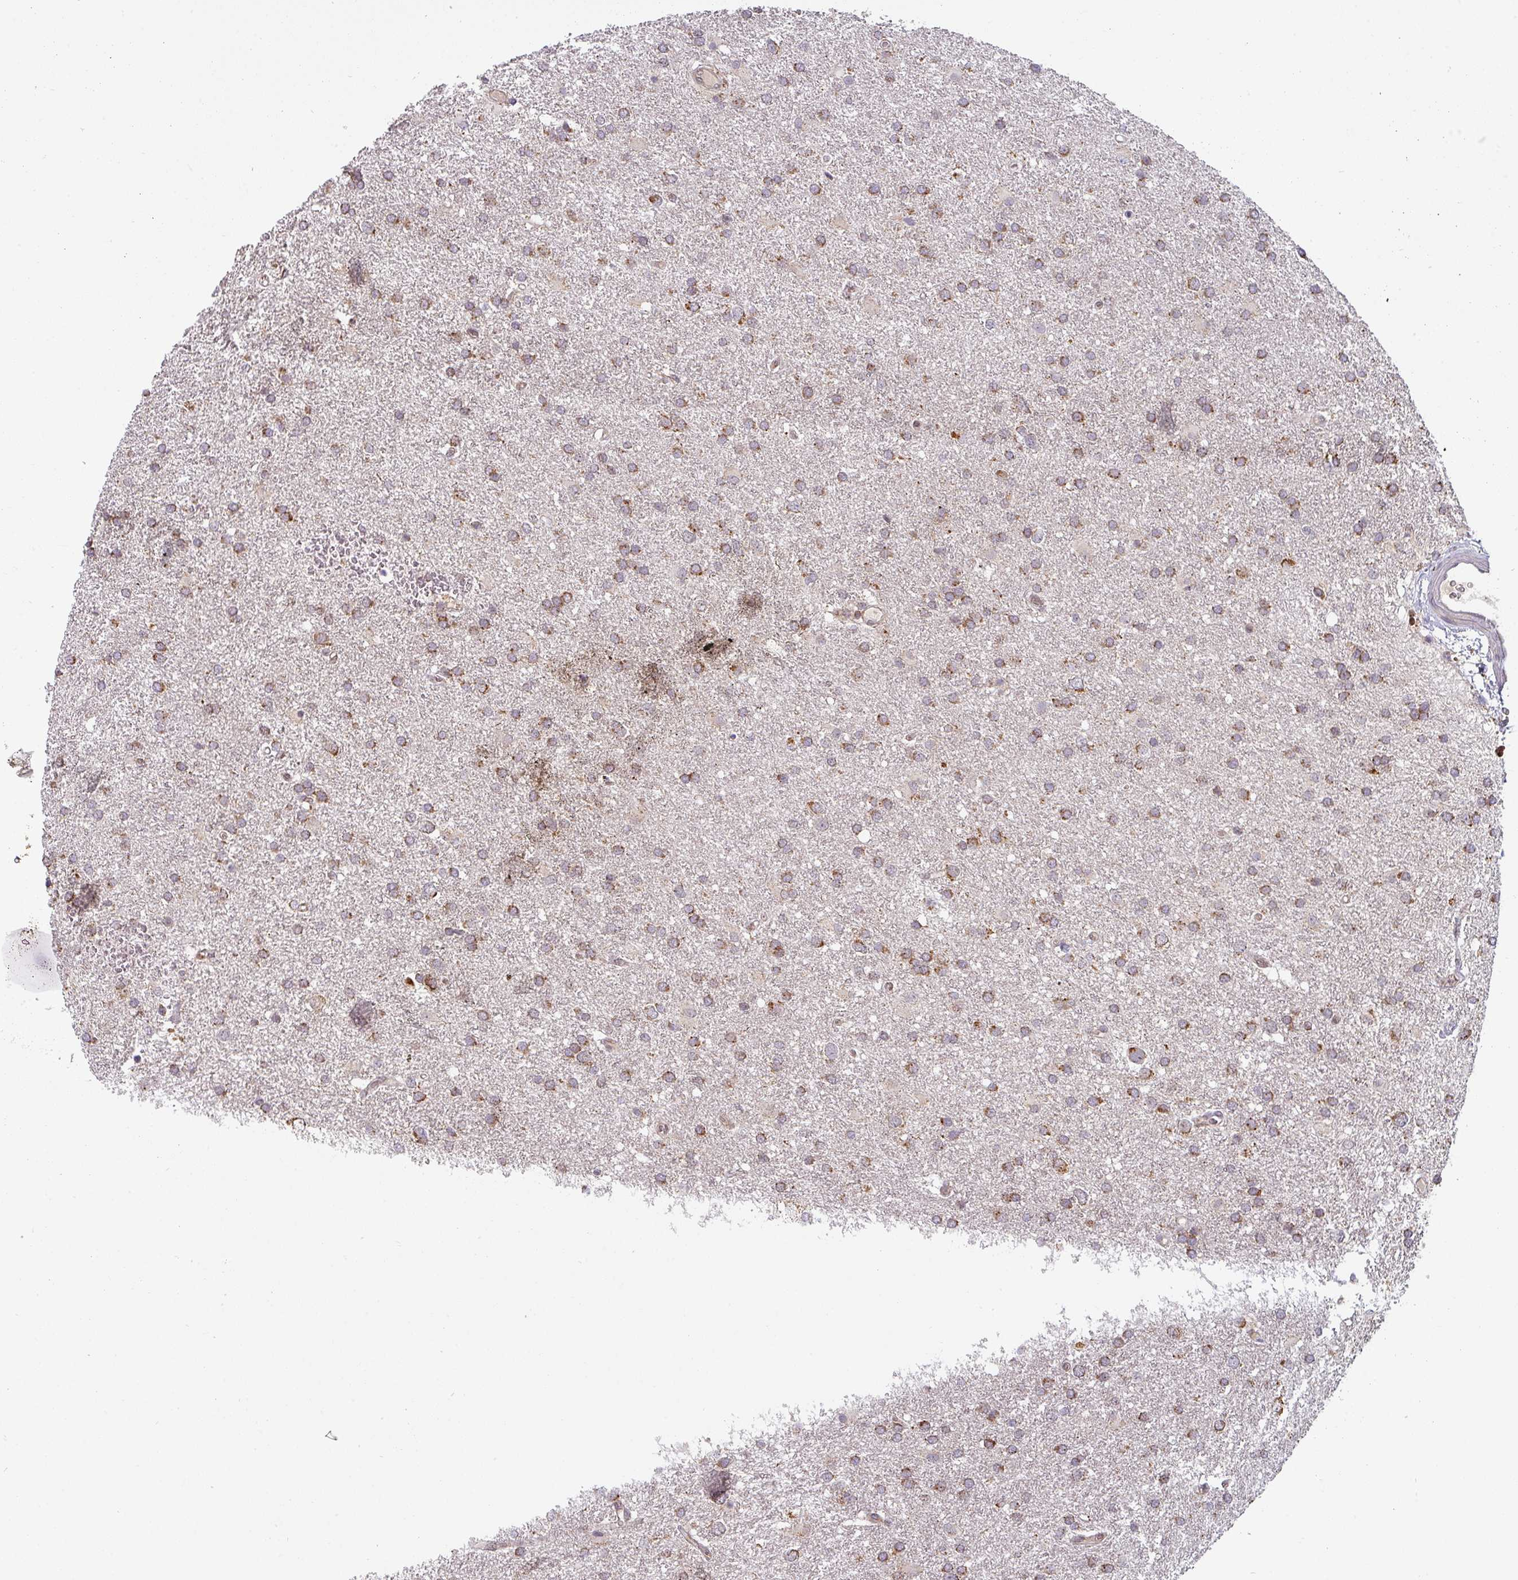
{"staining": {"intensity": "moderate", "quantity": ">75%", "location": "cytoplasmic/membranous"}, "tissue": "glioma", "cell_type": "Tumor cells", "image_type": "cancer", "snomed": [{"axis": "morphology", "description": "Glioma, malignant, Low grade"}, {"axis": "topography", "description": "Brain"}], "caption": "This photomicrograph displays immunohistochemistry staining of glioma, with medium moderate cytoplasmic/membranous positivity in approximately >75% of tumor cells.", "gene": "MRPS16", "patient": {"sex": "female", "age": 32}}